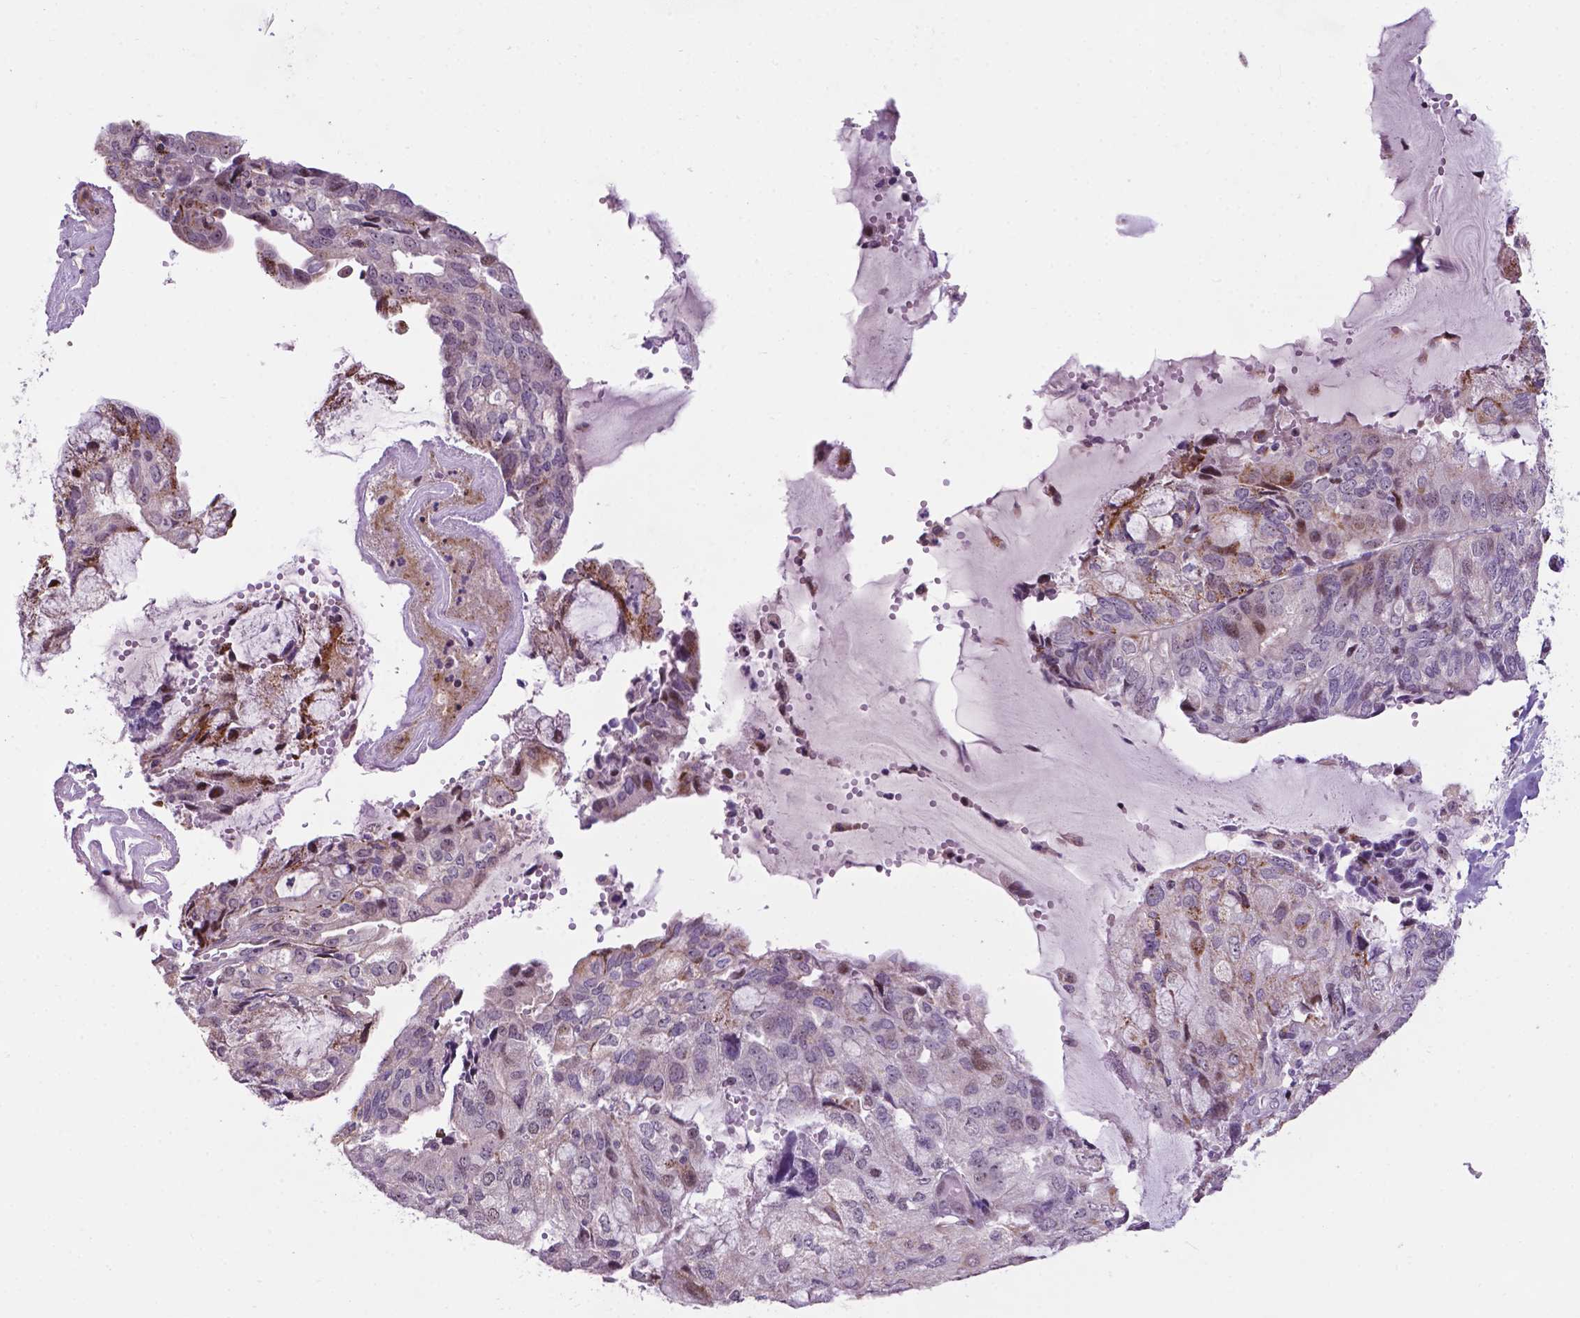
{"staining": {"intensity": "weak", "quantity": "<25%", "location": "cytoplasmic/membranous,nuclear"}, "tissue": "endometrial cancer", "cell_type": "Tumor cells", "image_type": "cancer", "snomed": [{"axis": "morphology", "description": "Adenocarcinoma, NOS"}, {"axis": "topography", "description": "Endometrium"}], "caption": "Immunohistochemistry micrograph of endometrial cancer (adenocarcinoma) stained for a protein (brown), which shows no staining in tumor cells.", "gene": "SMAD3", "patient": {"sex": "female", "age": 81}}